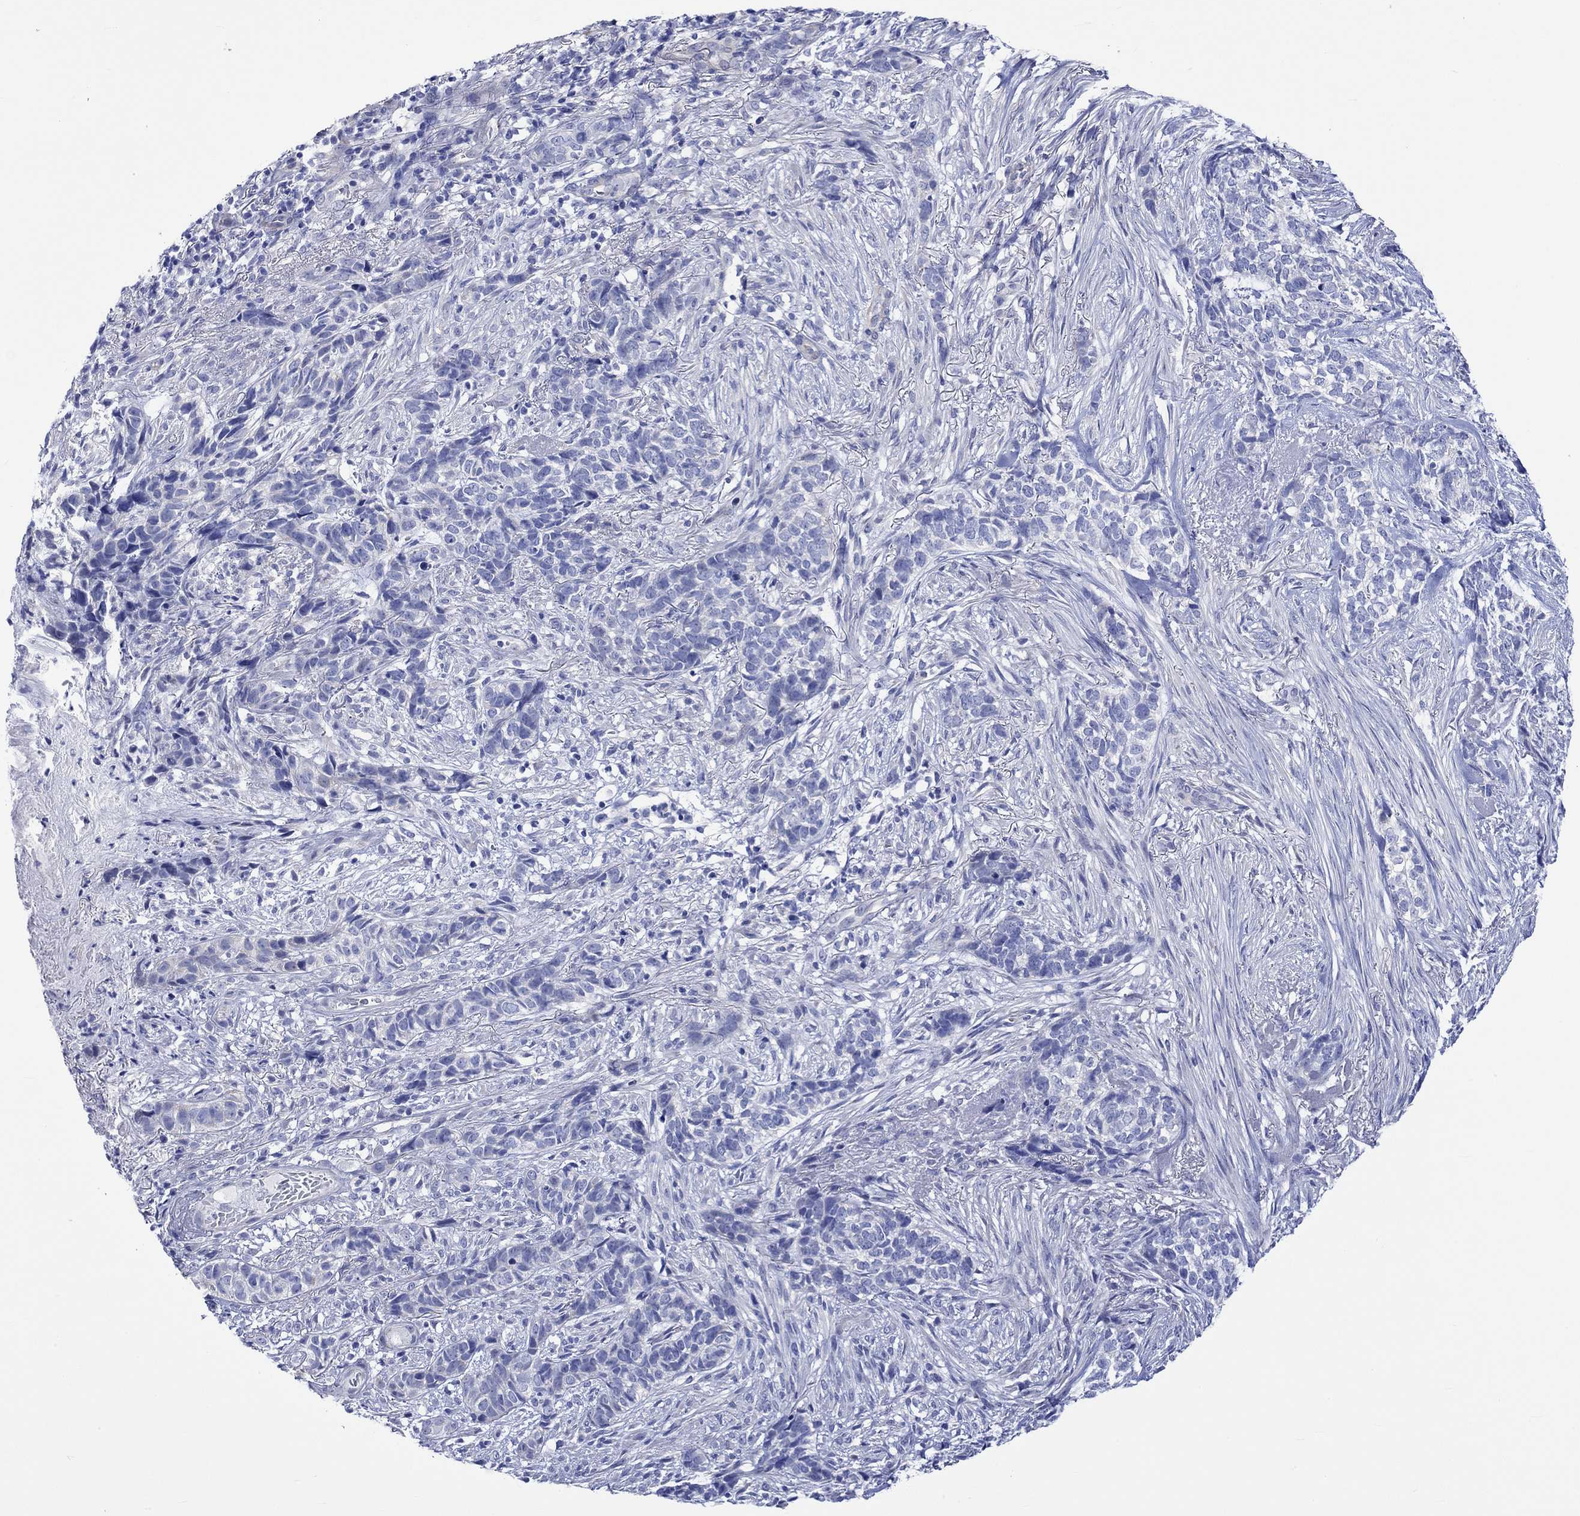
{"staining": {"intensity": "negative", "quantity": "none", "location": "none"}, "tissue": "skin cancer", "cell_type": "Tumor cells", "image_type": "cancer", "snomed": [{"axis": "morphology", "description": "Basal cell carcinoma"}, {"axis": "topography", "description": "Skin"}], "caption": "IHC micrograph of neoplastic tissue: skin basal cell carcinoma stained with DAB (3,3'-diaminobenzidine) demonstrates no significant protein positivity in tumor cells. (DAB (3,3'-diaminobenzidine) immunohistochemistry with hematoxylin counter stain).", "gene": "HARBI1", "patient": {"sex": "female", "age": 69}}